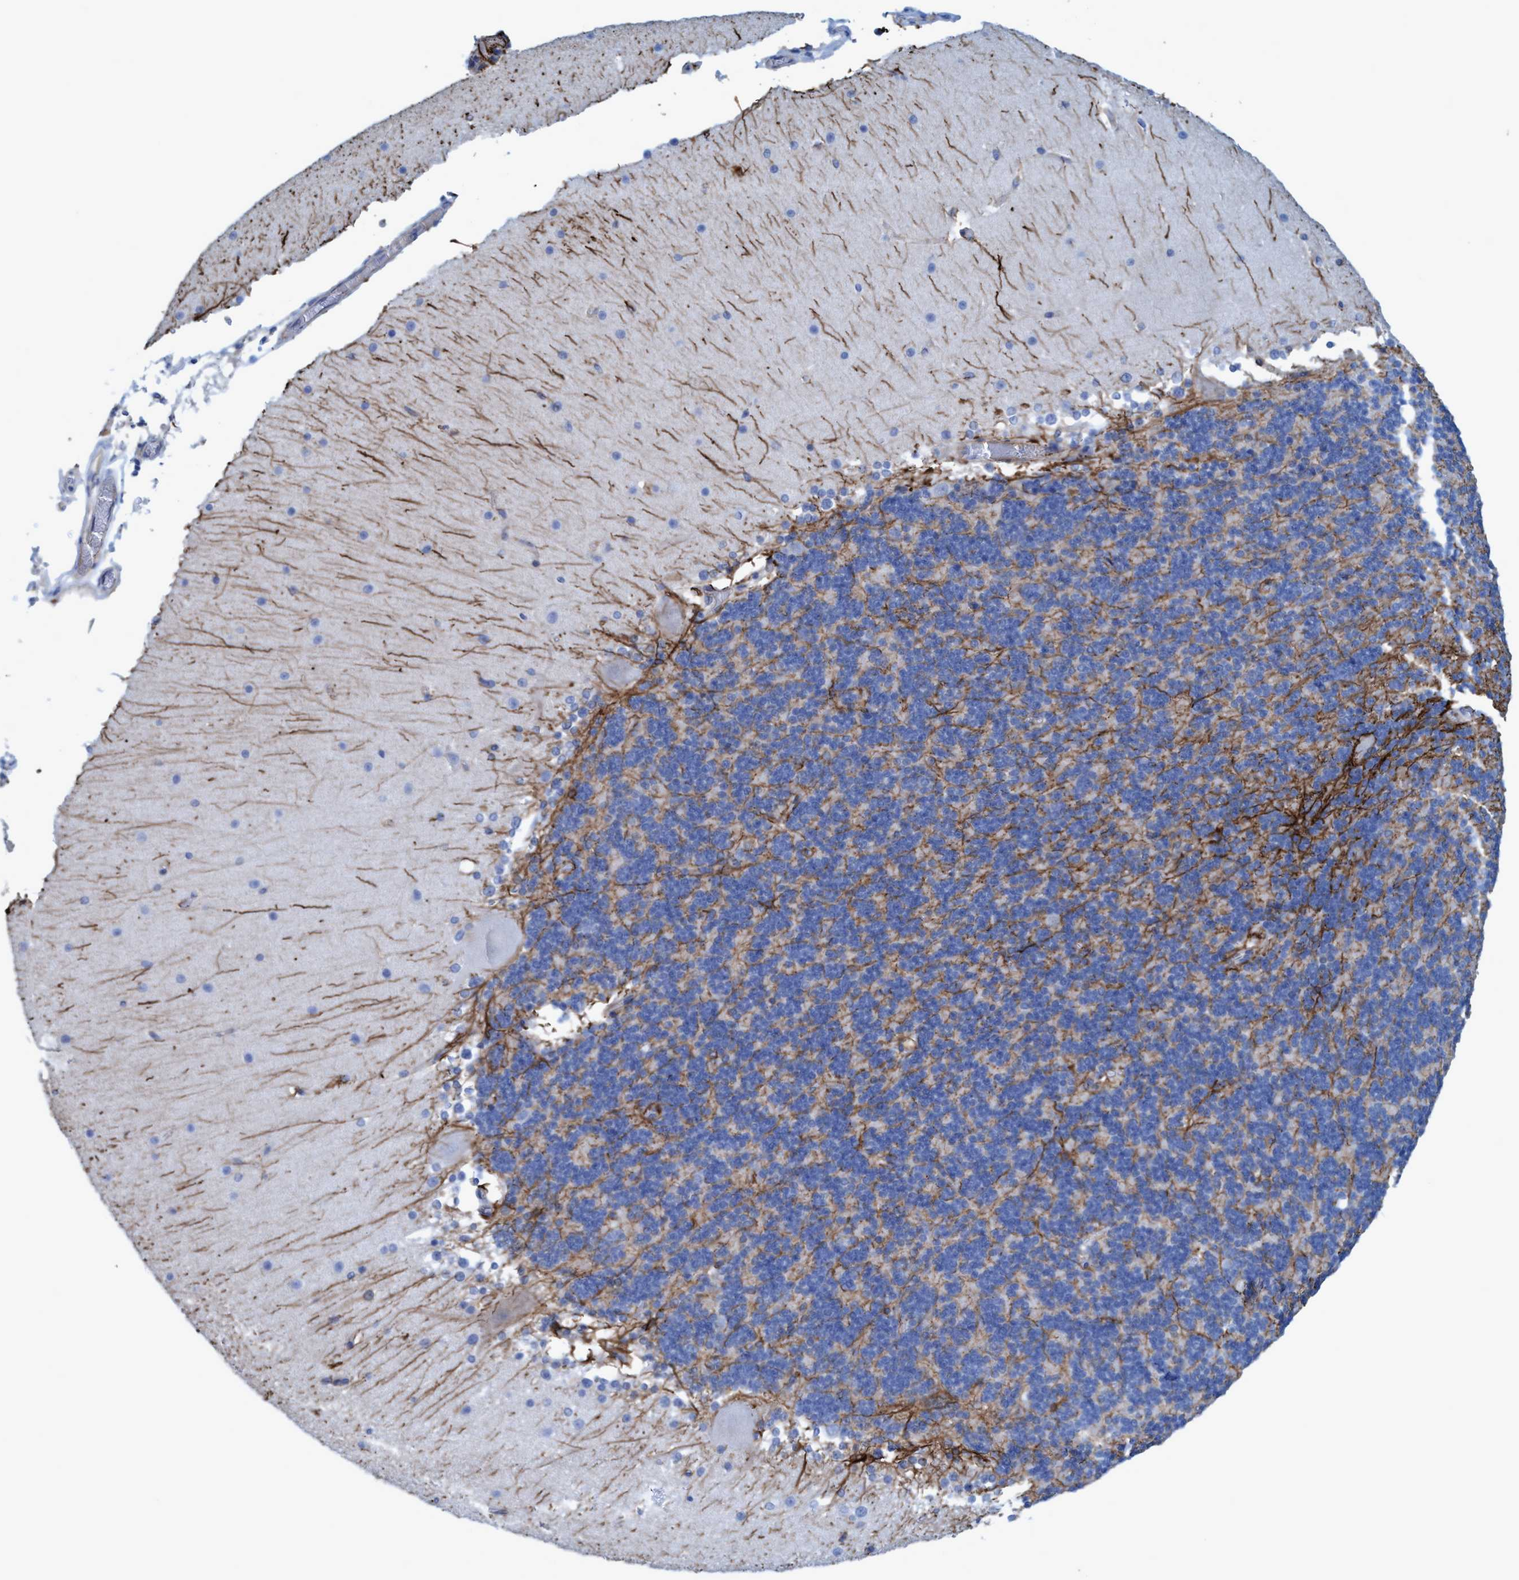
{"staining": {"intensity": "moderate", "quantity": "<25%", "location": "cytoplasmic/membranous"}, "tissue": "cerebellum", "cell_type": "Cells in granular layer", "image_type": "normal", "snomed": [{"axis": "morphology", "description": "Normal tissue, NOS"}, {"axis": "topography", "description": "Cerebellum"}], "caption": "DAB immunohistochemical staining of benign cerebellum shows moderate cytoplasmic/membranous protein expression in approximately <25% of cells in granular layer.", "gene": "GULP1", "patient": {"sex": "female", "age": 19}}